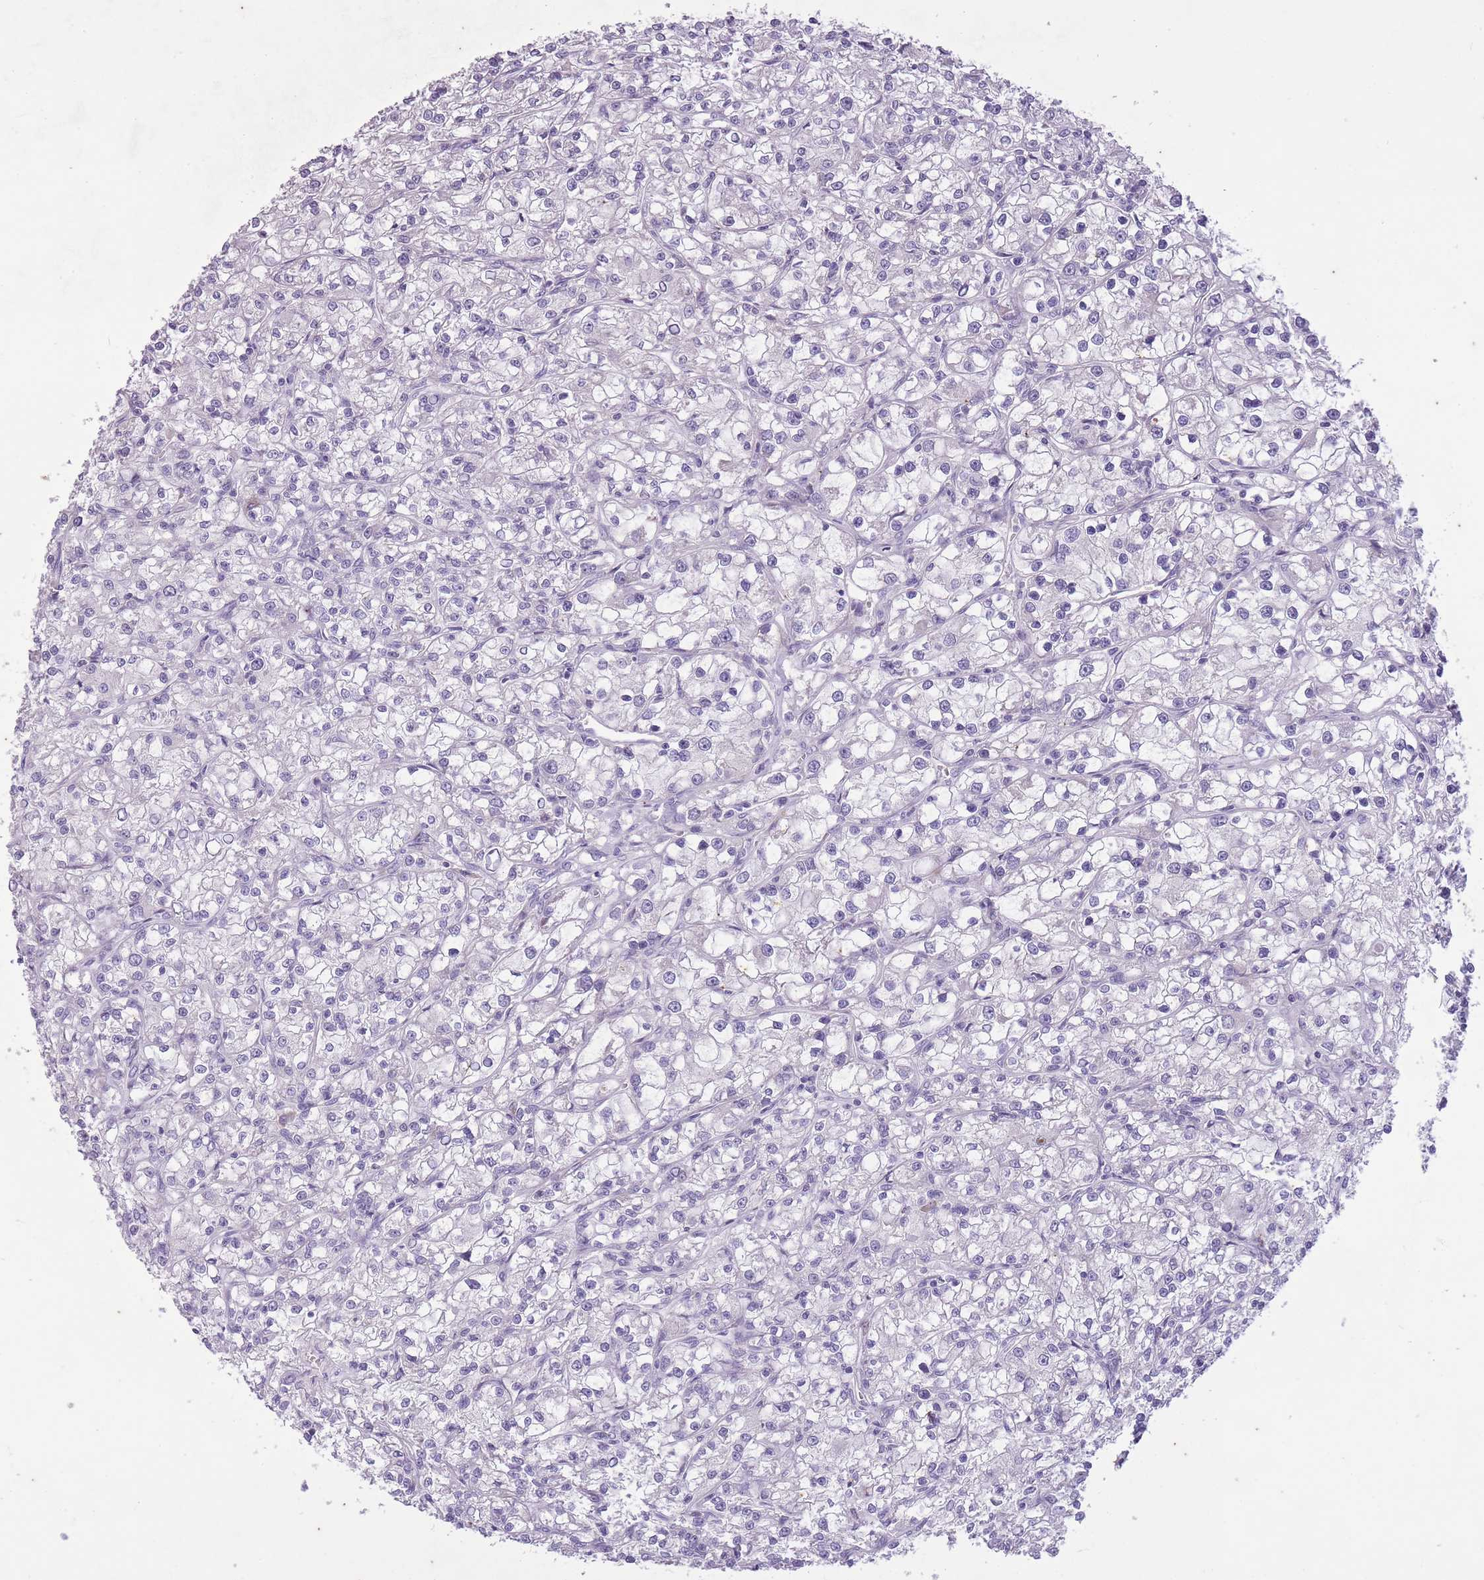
{"staining": {"intensity": "negative", "quantity": "none", "location": "none"}, "tissue": "renal cancer", "cell_type": "Tumor cells", "image_type": "cancer", "snomed": [{"axis": "morphology", "description": "Adenocarcinoma, NOS"}, {"axis": "topography", "description": "Kidney"}], "caption": "Human adenocarcinoma (renal) stained for a protein using IHC demonstrates no expression in tumor cells.", "gene": "CNTNAP3", "patient": {"sex": "female", "age": 59}}